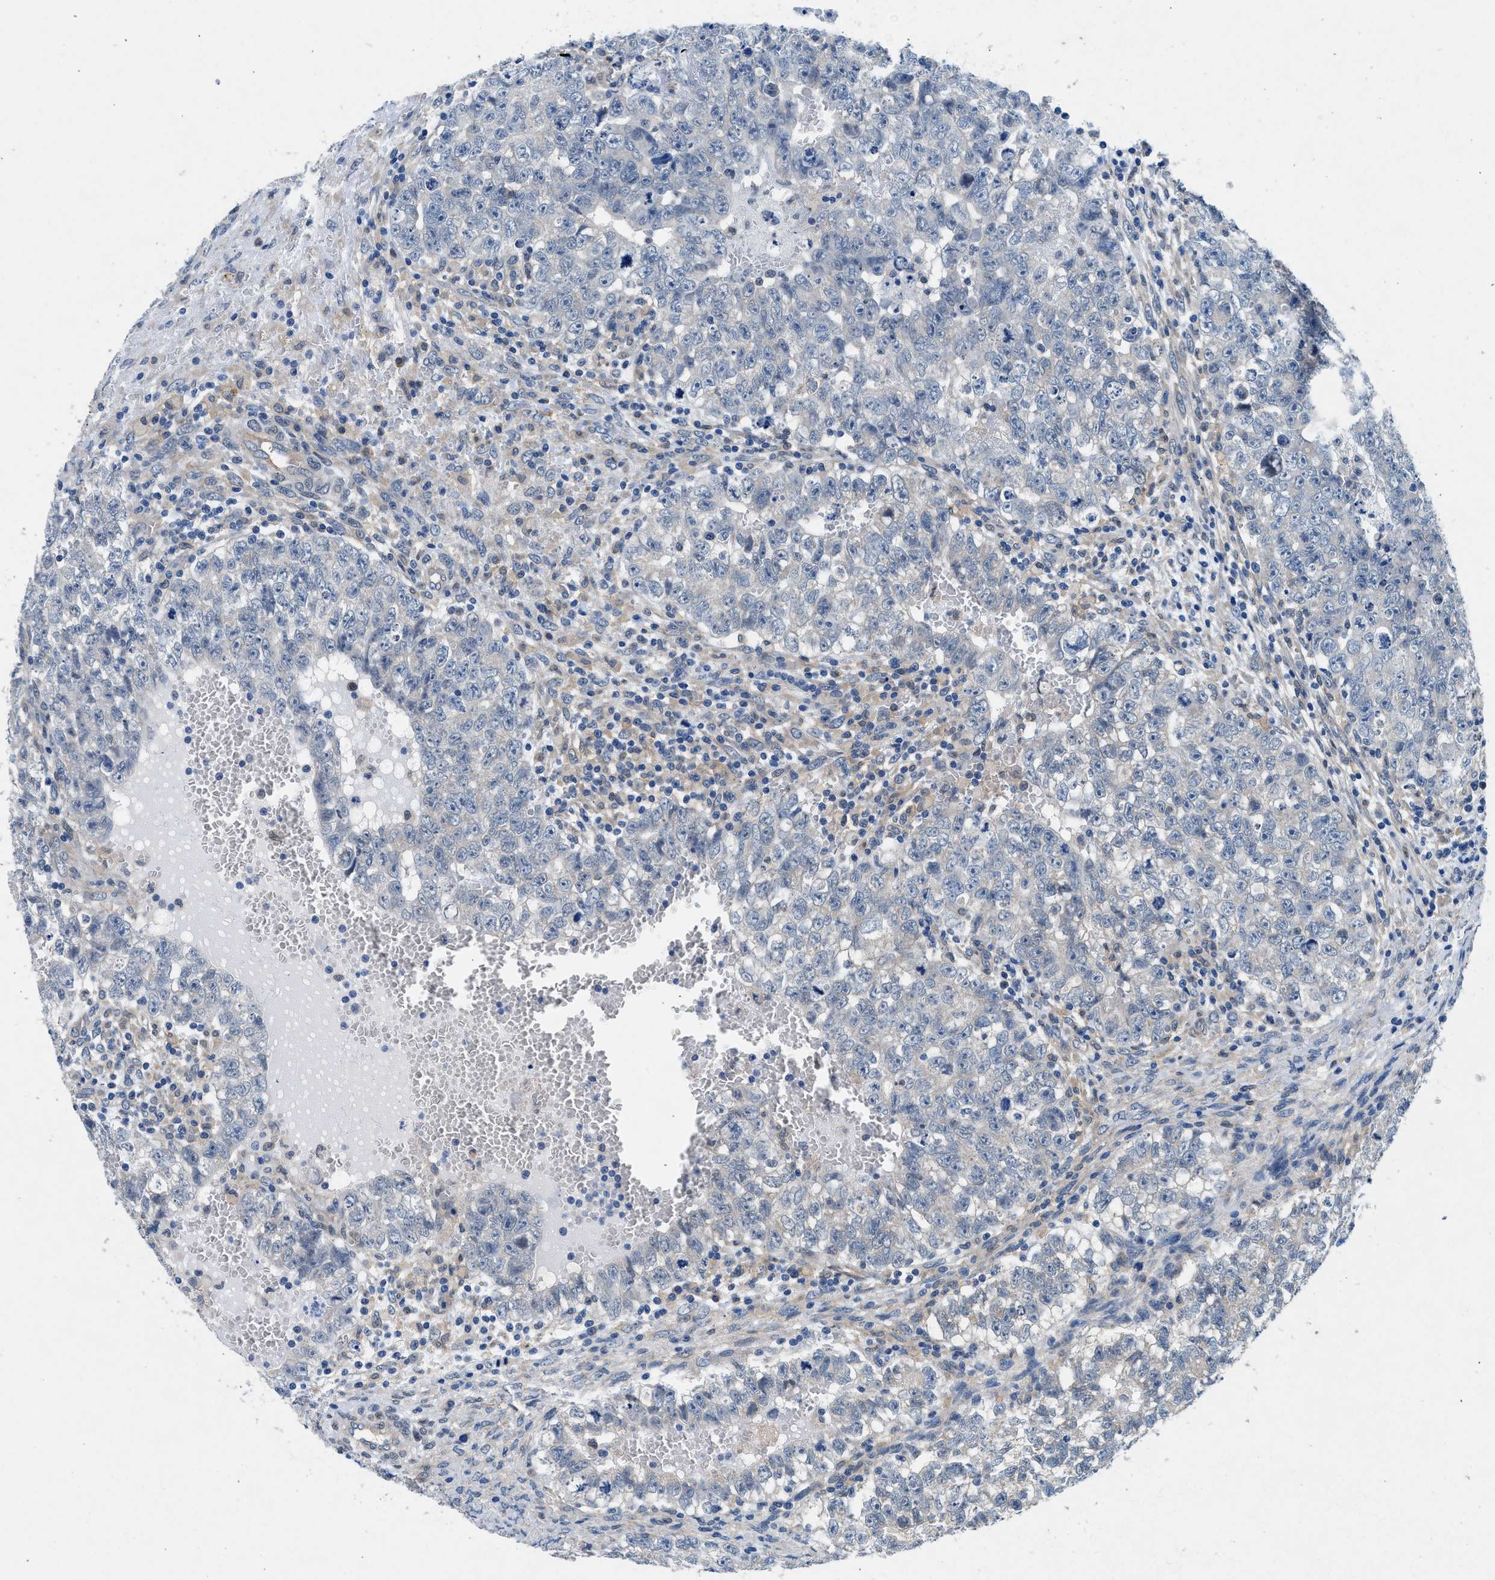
{"staining": {"intensity": "negative", "quantity": "none", "location": "none"}, "tissue": "testis cancer", "cell_type": "Tumor cells", "image_type": "cancer", "snomed": [{"axis": "morphology", "description": "Seminoma, NOS"}, {"axis": "morphology", "description": "Carcinoma, Embryonal, NOS"}, {"axis": "topography", "description": "Testis"}], "caption": "A histopathology image of testis cancer stained for a protein exhibits no brown staining in tumor cells.", "gene": "COPS2", "patient": {"sex": "male", "age": 38}}